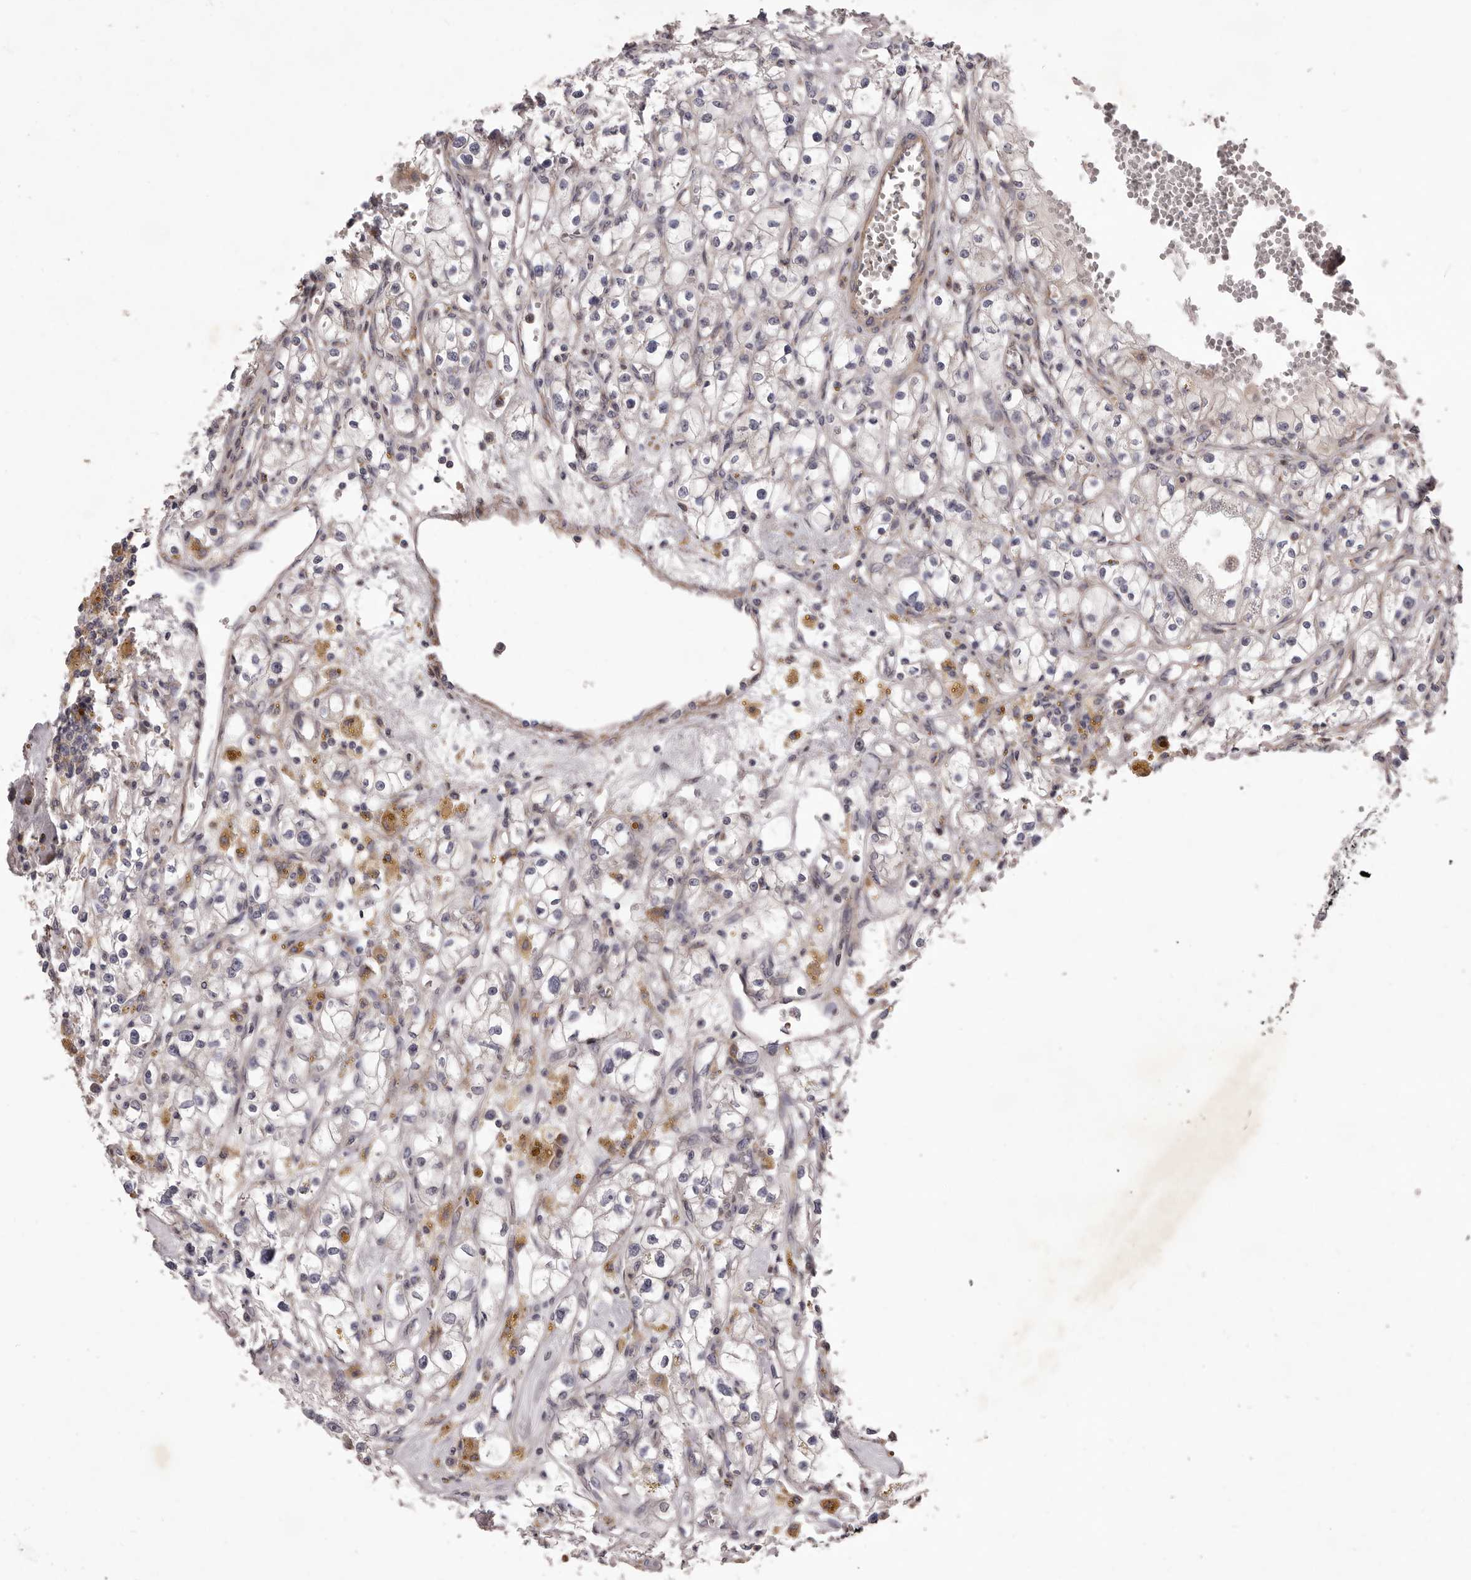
{"staining": {"intensity": "negative", "quantity": "none", "location": "none"}, "tissue": "renal cancer", "cell_type": "Tumor cells", "image_type": "cancer", "snomed": [{"axis": "morphology", "description": "Adenocarcinoma, NOS"}, {"axis": "topography", "description": "Kidney"}], "caption": "Tumor cells are negative for protein expression in human renal adenocarcinoma.", "gene": "ALPK1", "patient": {"sex": "male", "age": 56}}